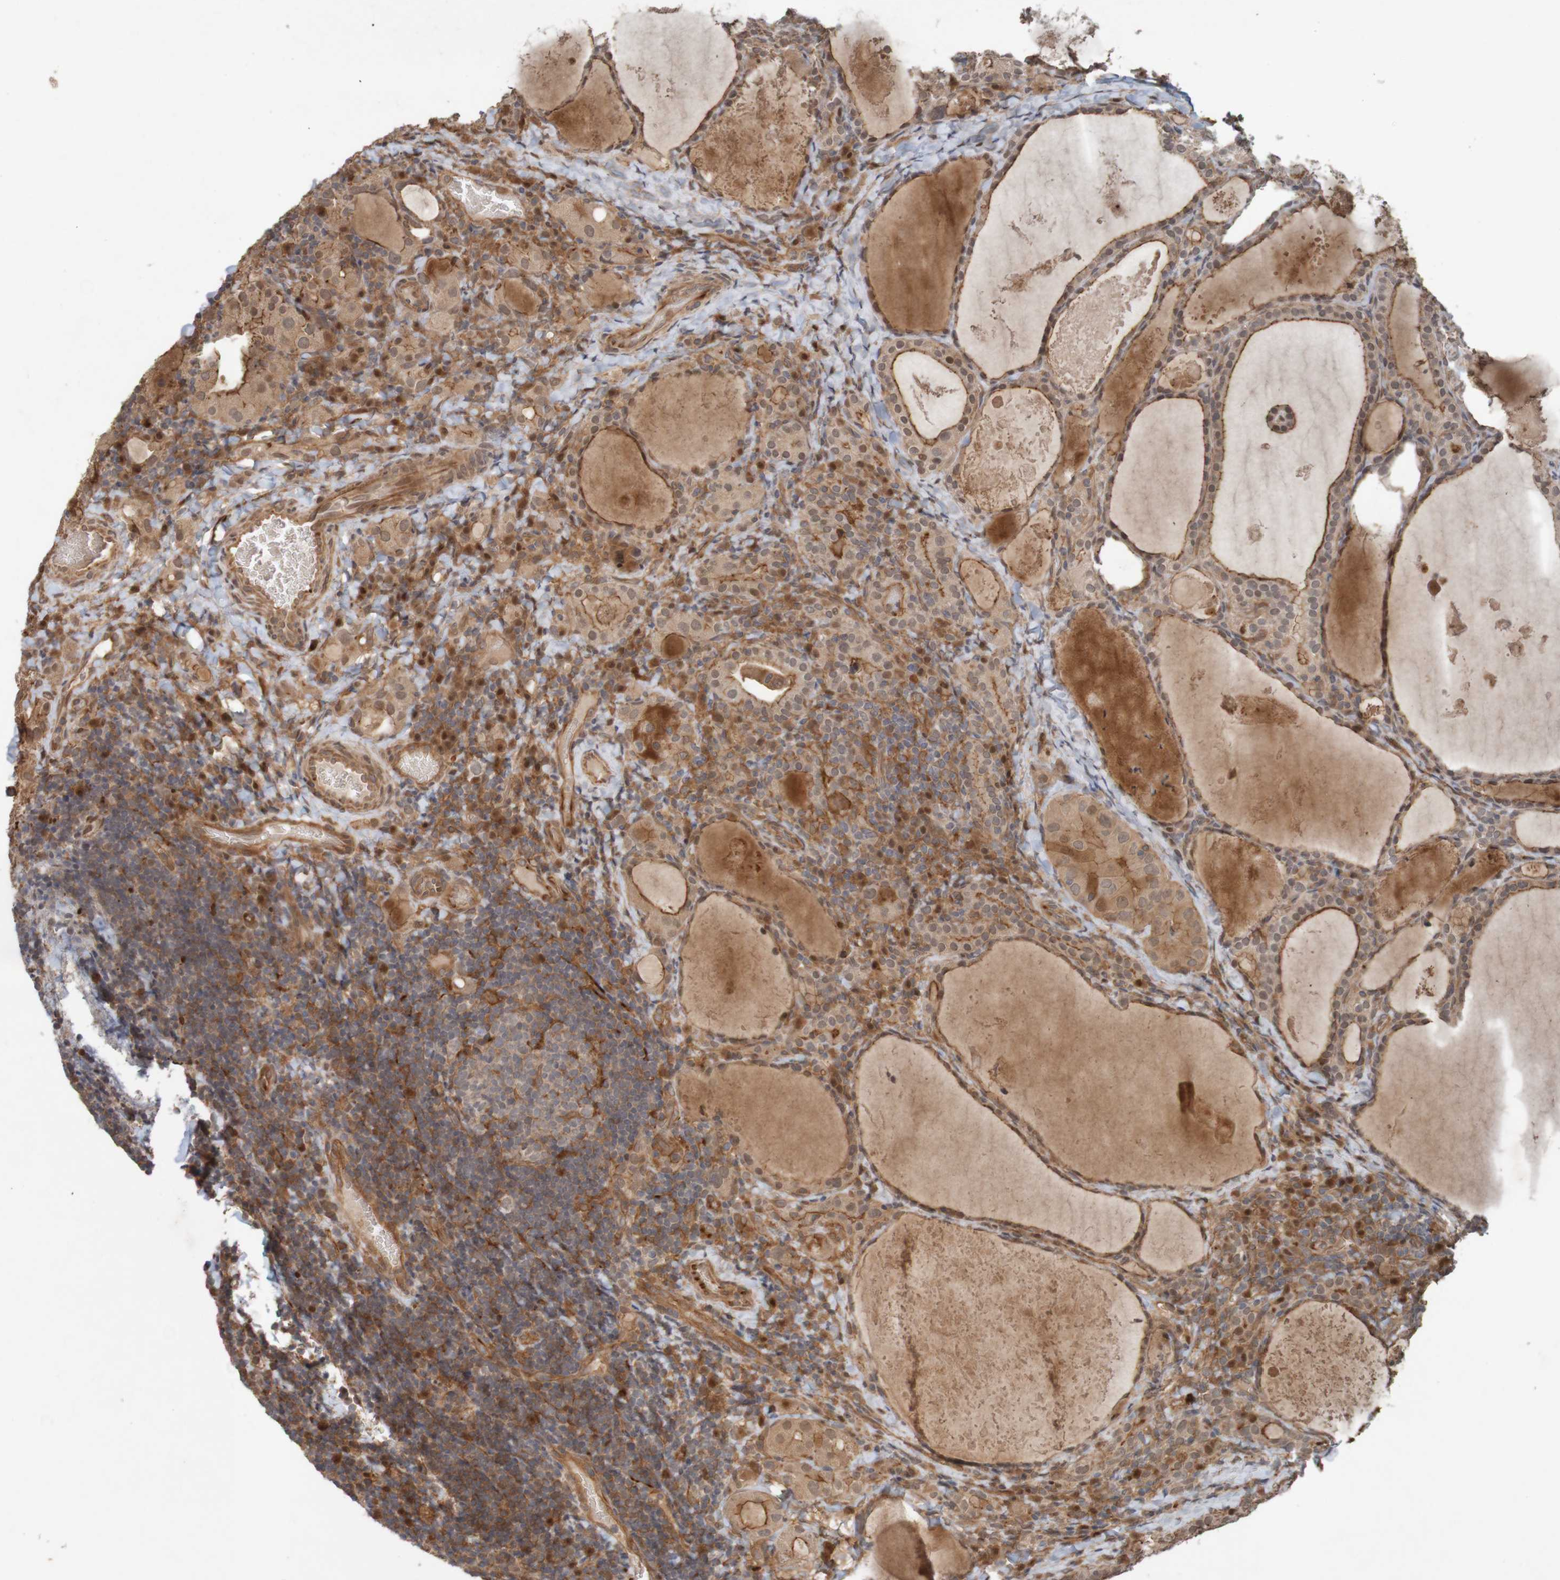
{"staining": {"intensity": "moderate", "quantity": ">75%", "location": "cytoplasmic/membranous"}, "tissue": "thyroid cancer", "cell_type": "Tumor cells", "image_type": "cancer", "snomed": [{"axis": "morphology", "description": "Papillary adenocarcinoma, NOS"}, {"axis": "topography", "description": "Thyroid gland"}], "caption": "Moderate cytoplasmic/membranous staining for a protein is appreciated in approximately >75% of tumor cells of thyroid cancer using immunohistochemistry (IHC).", "gene": "ARHGEF11", "patient": {"sex": "female", "age": 42}}